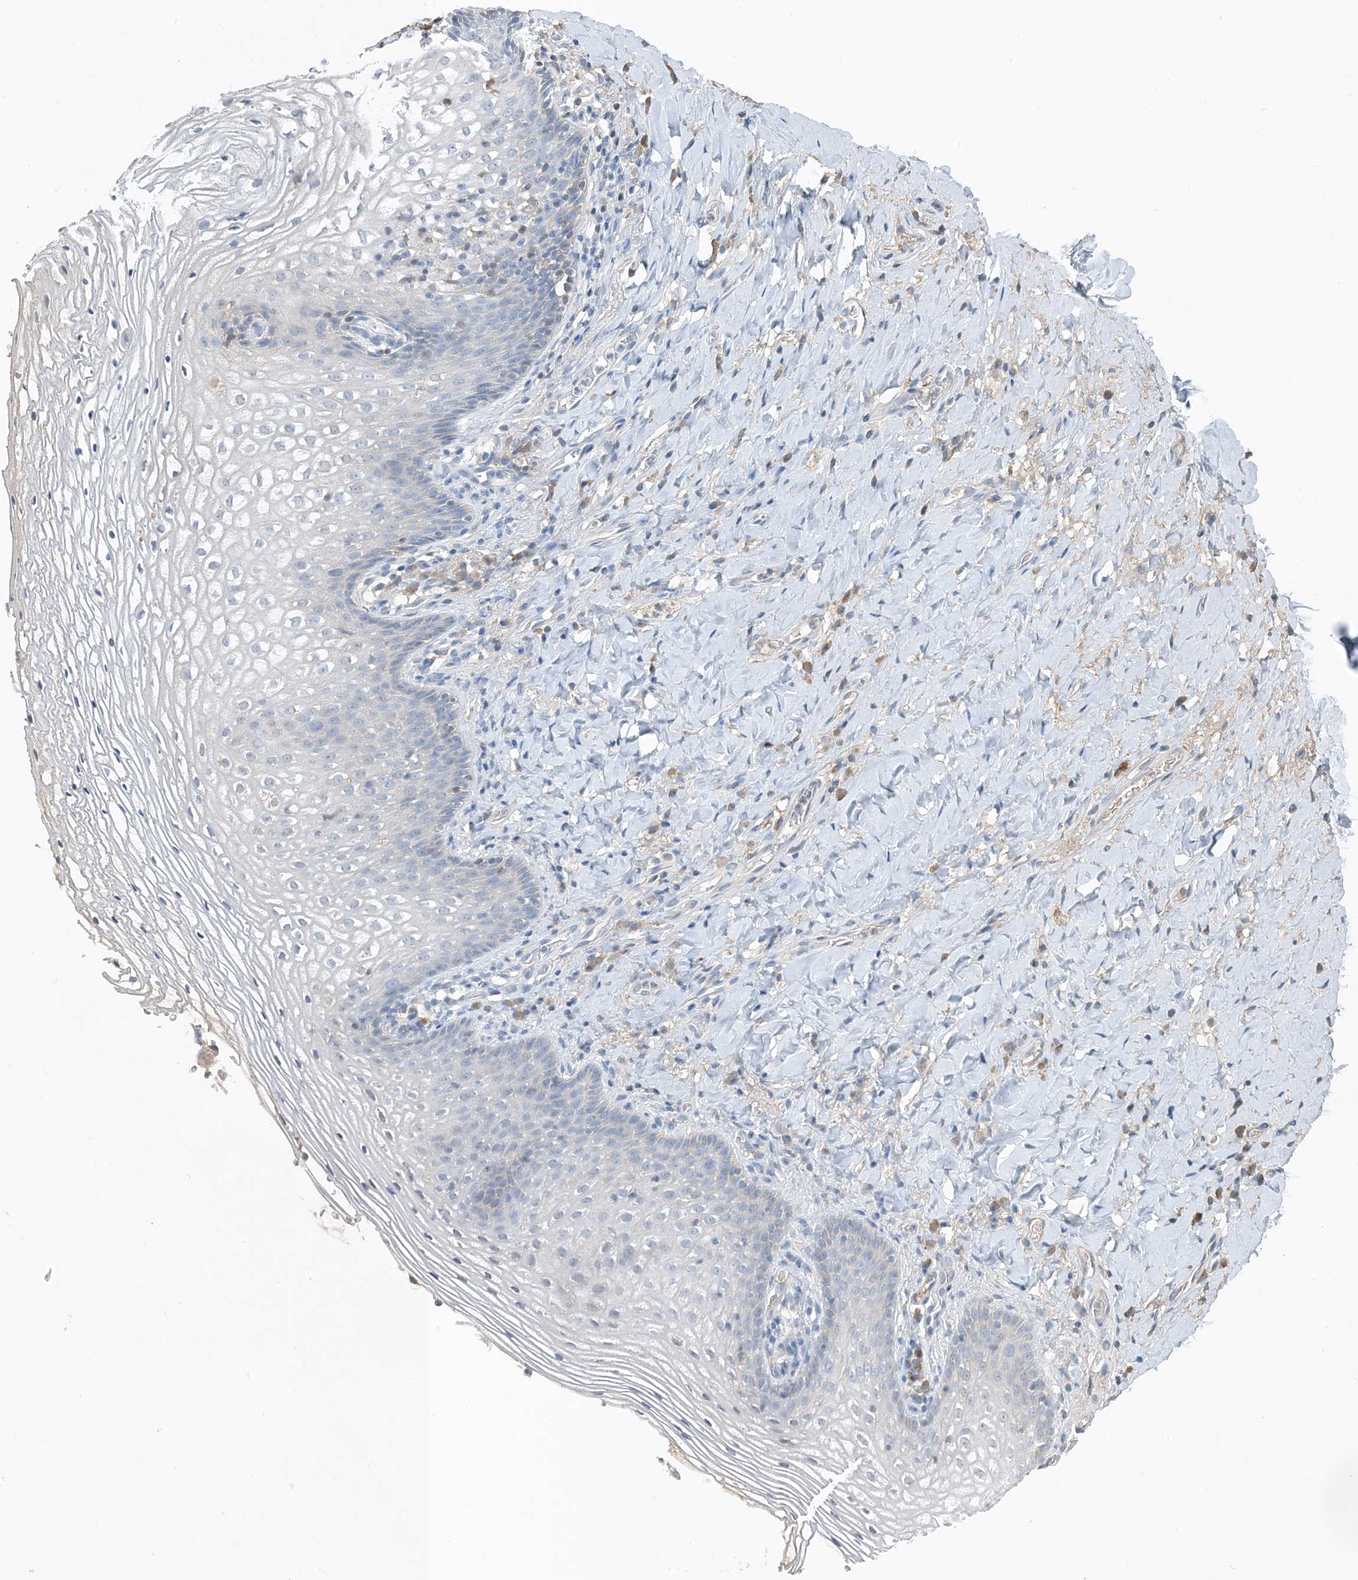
{"staining": {"intensity": "negative", "quantity": "none", "location": "none"}, "tissue": "vagina", "cell_type": "Squamous epithelial cells", "image_type": "normal", "snomed": [{"axis": "morphology", "description": "Normal tissue, NOS"}, {"axis": "topography", "description": "Vagina"}], "caption": "Benign vagina was stained to show a protein in brown. There is no significant positivity in squamous epithelial cells. Brightfield microscopy of immunohistochemistry stained with DAB (3,3'-diaminobenzidine) (brown) and hematoxylin (blue), captured at high magnification.", "gene": "CTRL", "patient": {"sex": "female", "age": 60}}